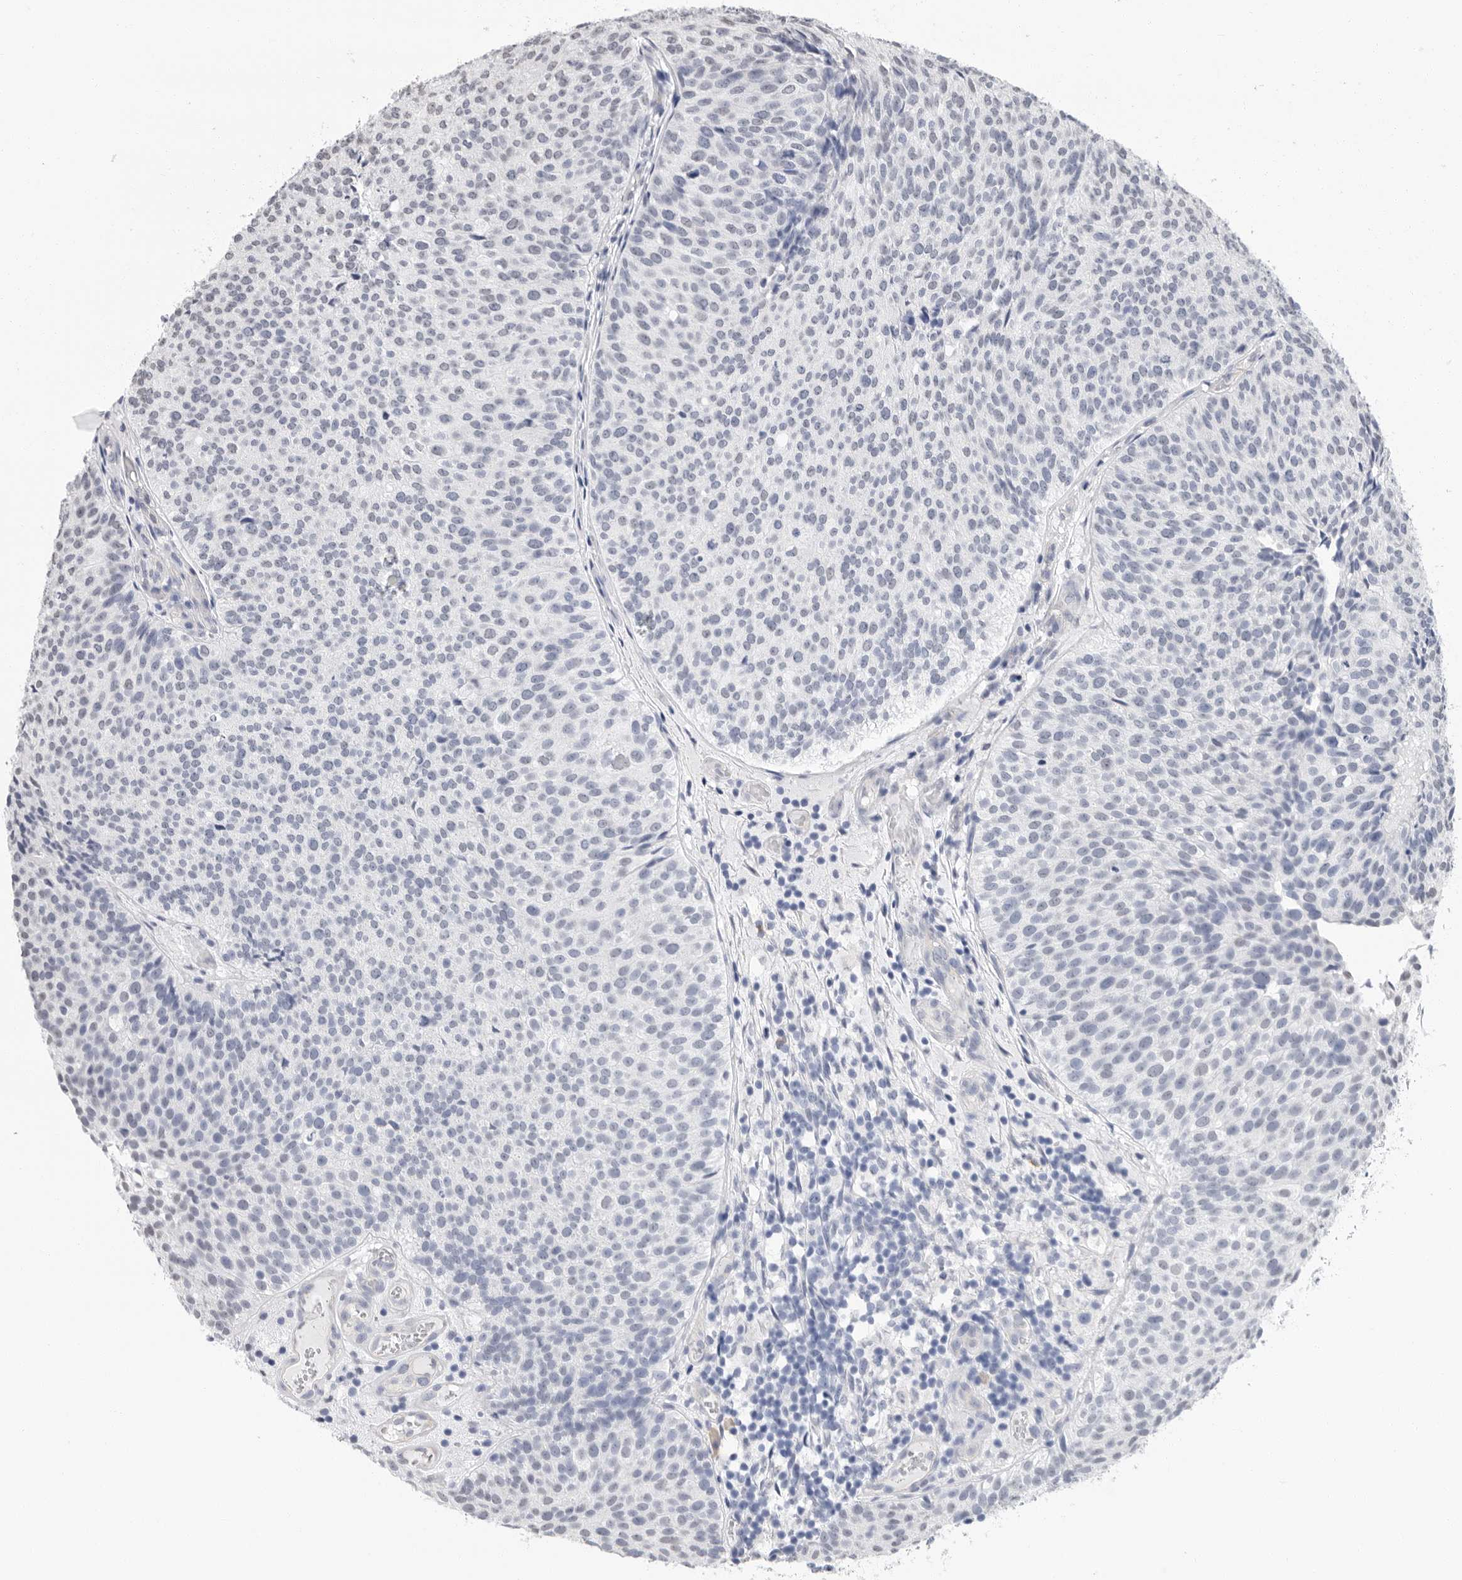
{"staining": {"intensity": "weak", "quantity": "<25%", "location": "nuclear"}, "tissue": "urothelial cancer", "cell_type": "Tumor cells", "image_type": "cancer", "snomed": [{"axis": "morphology", "description": "Urothelial carcinoma, Low grade"}, {"axis": "topography", "description": "Urinary bladder"}], "caption": "An IHC micrograph of urothelial carcinoma (low-grade) is shown. There is no staining in tumor cells of urothelial carcinoma (low-grade).", "gene": "ARHGEF10", "patient": {"sex": "male", "age": 86}}